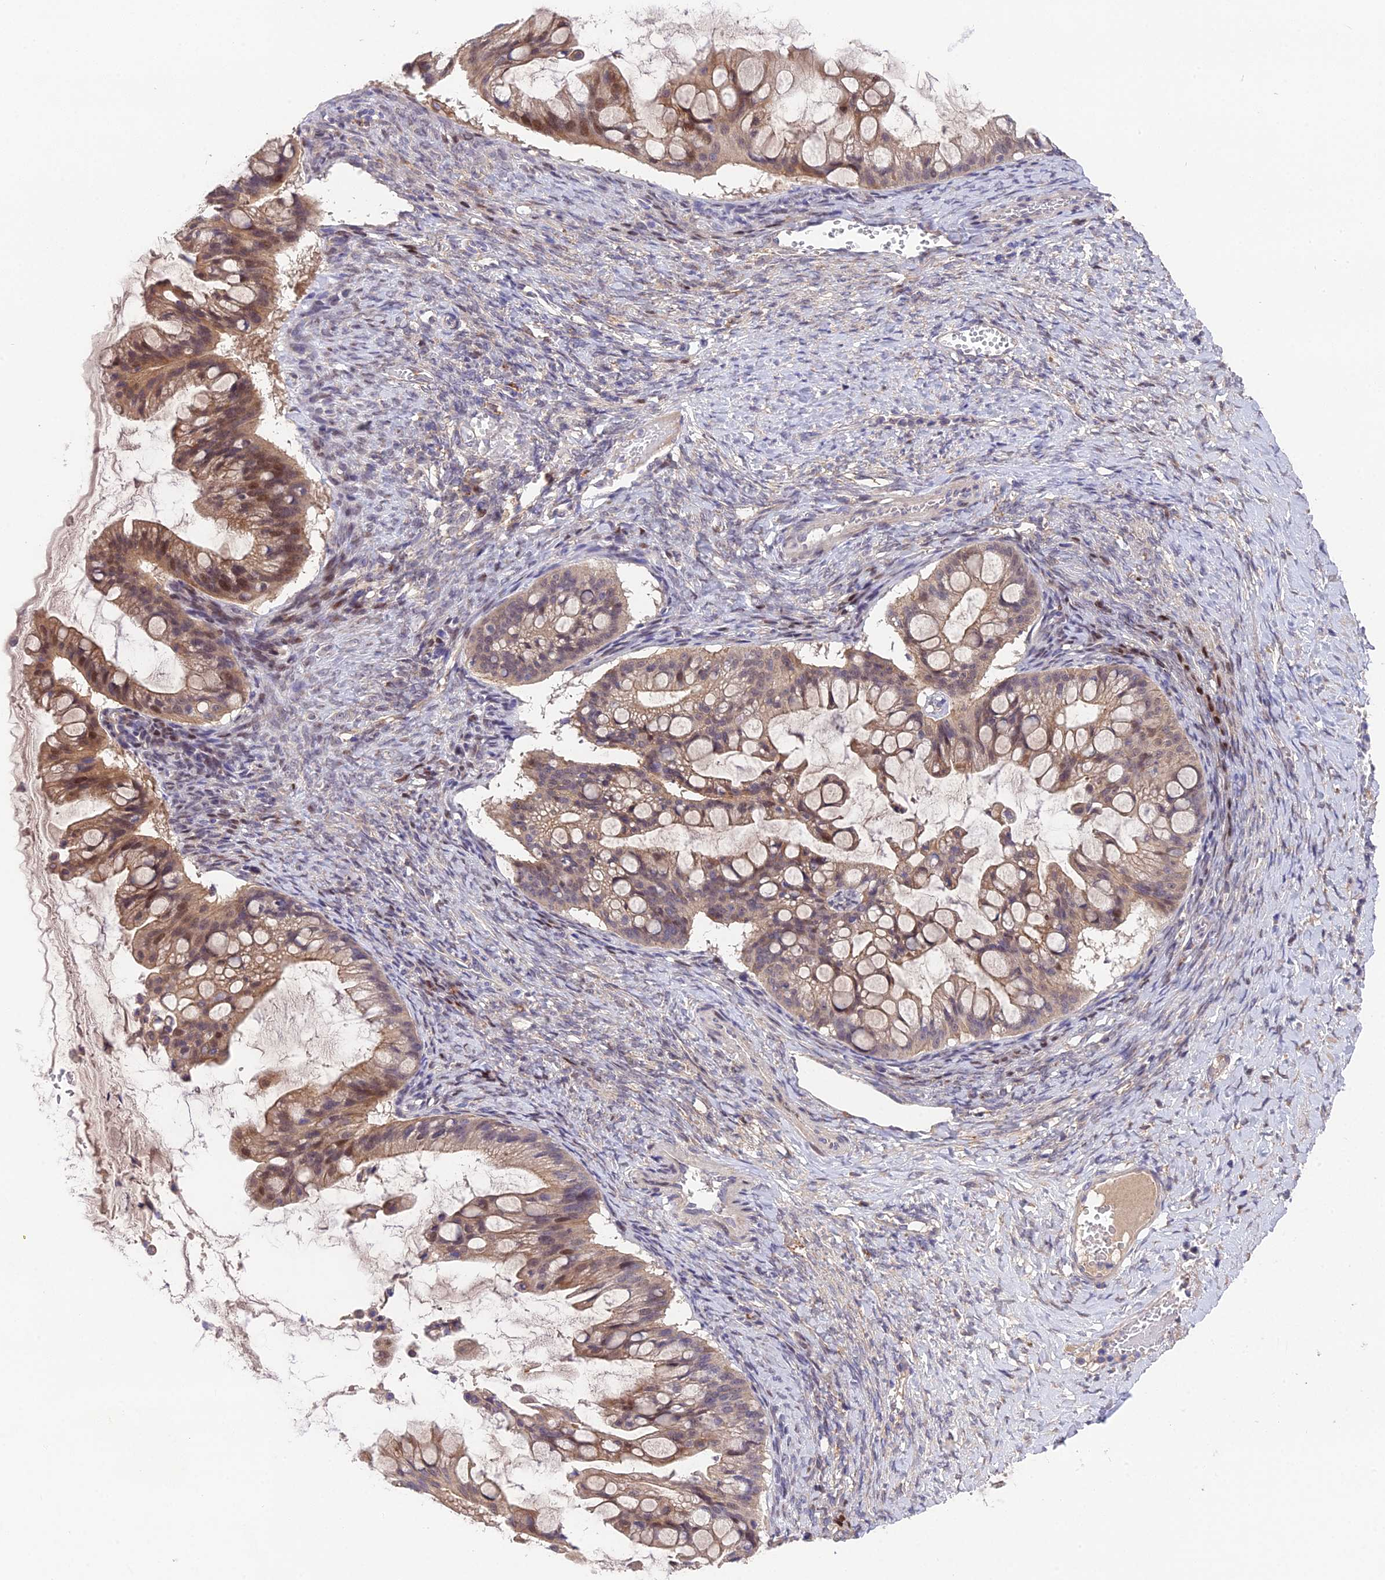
{"staining": {"intensity": "moderate", "quantity": ">75%", "location": "cytoplasmic/membranous,nuclear"}, "tissue": "ovarian cancer", "cell_type": "Tumor cells", "image_type": "cancer", "snomed": [{"axis": "morphology", "description": "Cystadenocarcinoma, mucinous, NOS"}, {"axis": "topography", "description": "Ovary"}], "caption": "Immunohistochemical staining of human mucinous cystadenocarcinoma (ovarian) demonstrates medium levels of moderate cytoplasmic/membranous and nuclear protein staining in about >75% of tumor cells.", "gene": "PUS10", "patient": {"sex": "female", "age": 73}}